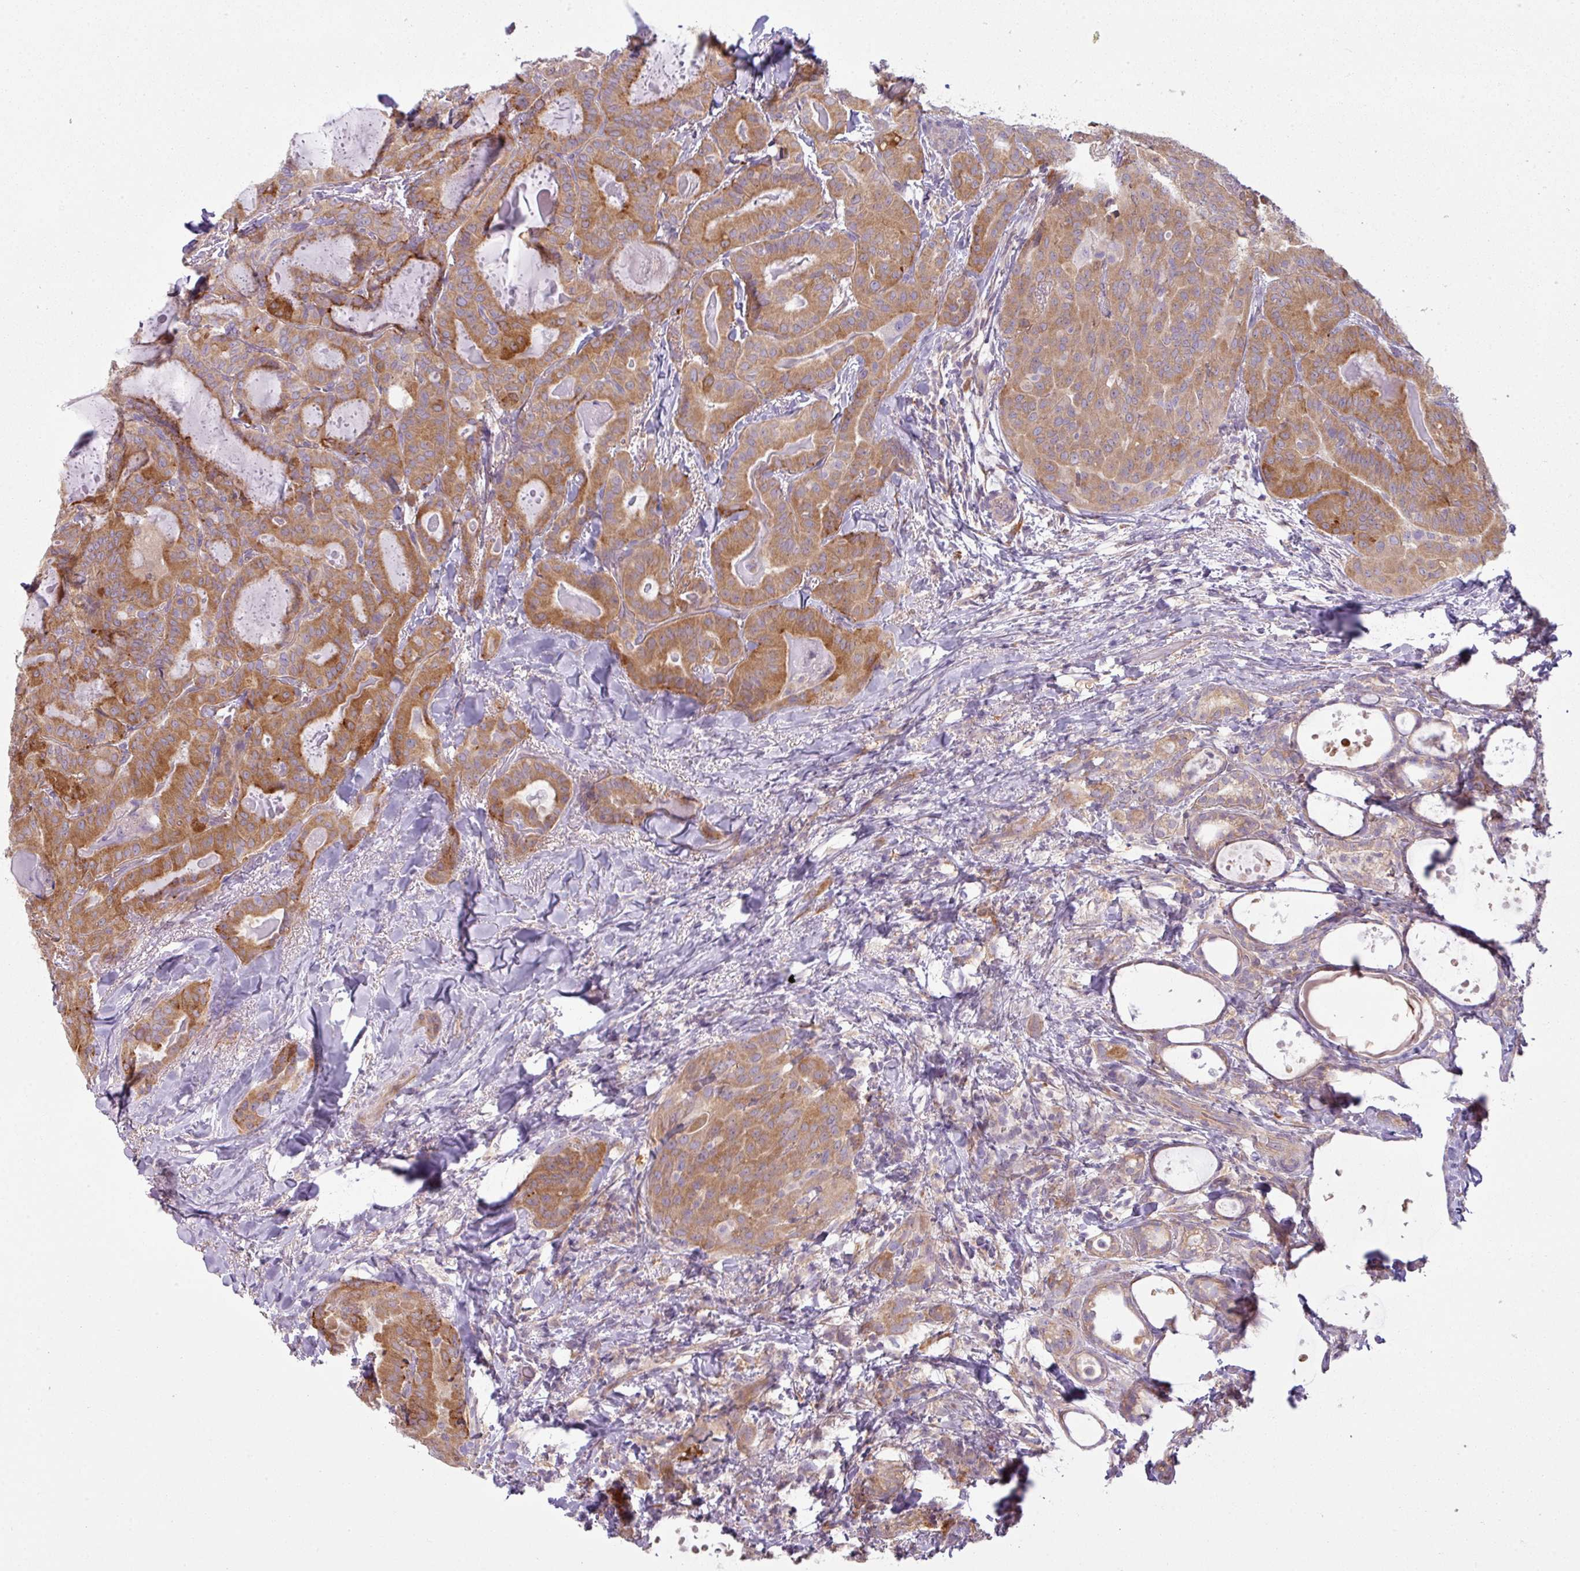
{"staining": {"intensity": "moderate", "quantity": ">75%", "location": "cytoplasmic/membranous"}, "tissue": "thyroid cancer", "cell_type": "Tumor cells", "image_type": "cancer", "snomed": [{"axis": "morphology", "description": "Papillary adenocarcinoma, NOS"}, {"axis": "topography", "description": "Thyroid gland"}], "caption": "Immunohistochemical staining of thyroid cancer (papillary adenocarcinoma) demonstrates moderate cytoplasmic/membranous protein expression in about >75% of tumor cells. (IHC, brightfield microscopy, high magnification).", "gene": "CAMK2B", "patient": {"sex": "female", "age": 68}}